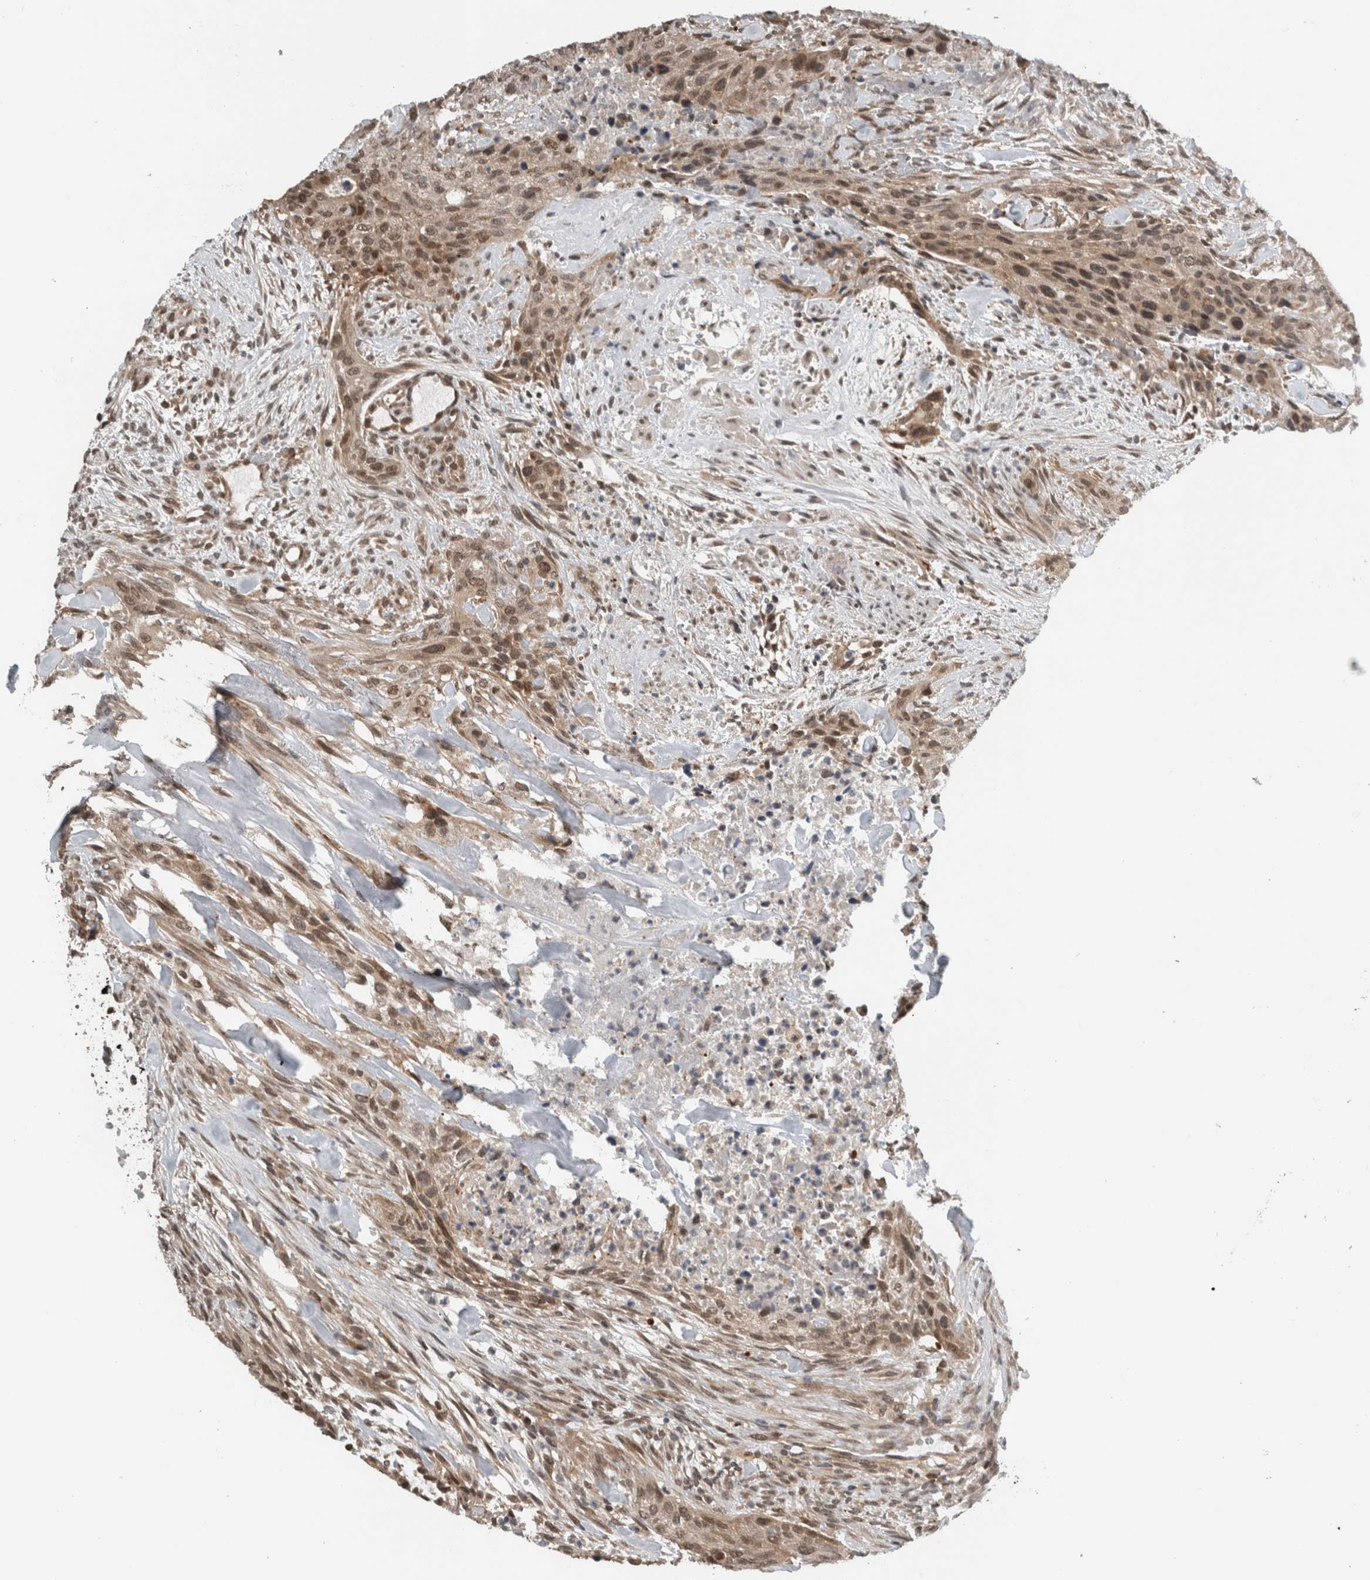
{"staining": {"intensity": "weak", "quantity": ">75%", "location": "cytoplasmic/membranous,nuclear"}, "tissue": "urothelial cancer", "cell_type": "Tumor cells", "image_type": "cancer", "snomed": [{"axis": "morphology", "description": "Urothelial carcinoma, High grade"}, {"axis": "topography", "description": "Urinary bladder"}], "caption": "Urothelial cancer stained with a protein marker displays weak staining in tumor cells.", "gene": "SPAG7", "patient": {"sex": "male", "age": 35}}